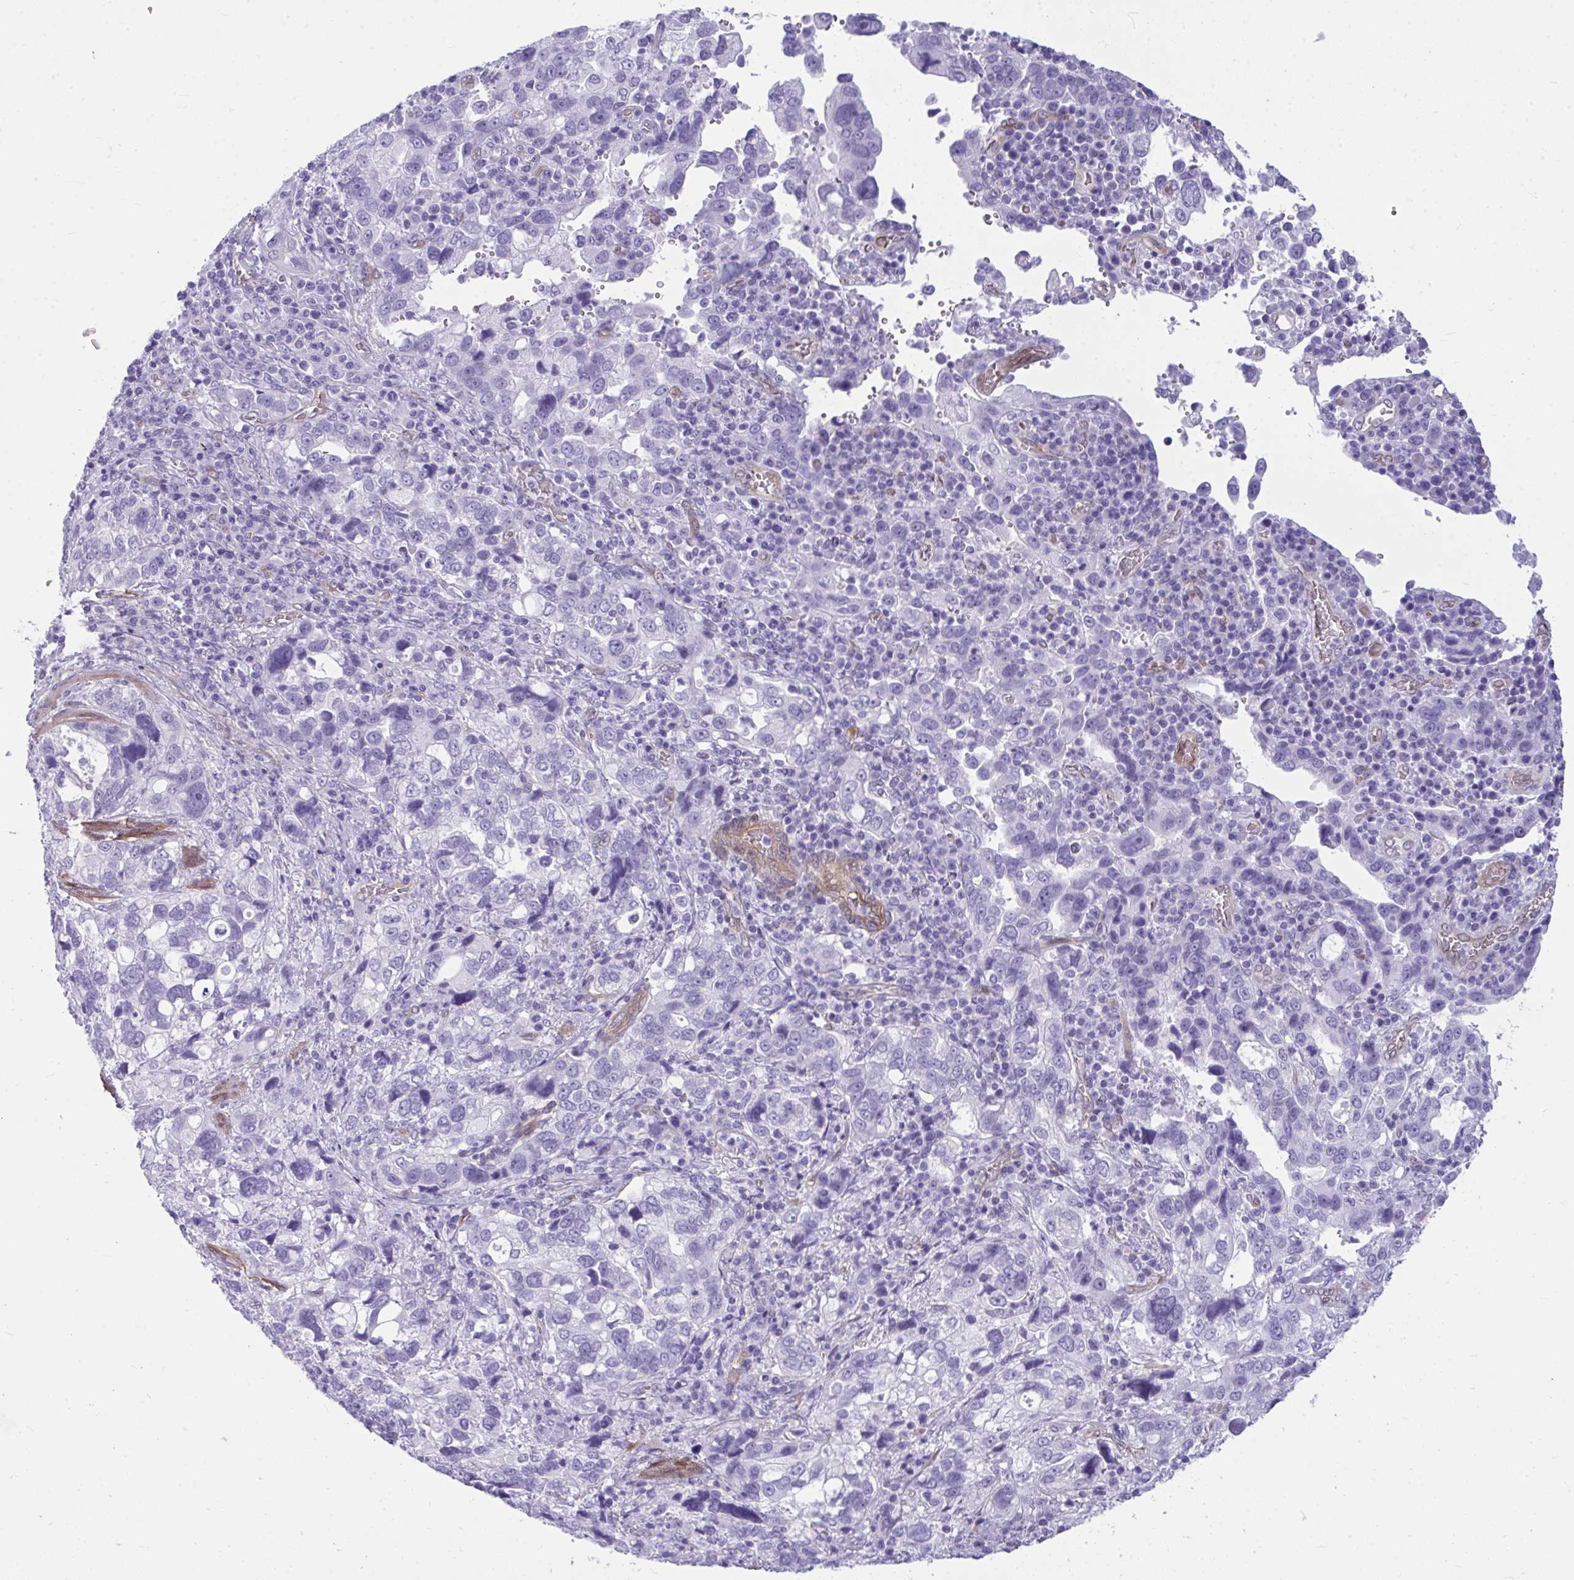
{"staining": {"intensity": "negative", "quantity": "none", "location": "none"}, "tissue": "stomach cancer", "cell_type": "Tumor cells", "image_type": "cancer", "snomed": [{"axis": "morphology", "description": "Adenocarcinoma, NOS"}, {"axis": "topography", "description": "Stomach, upper"}], "caption": "High magnification brightfield microscopy of stomach cancer stained with DAB (brown) and counterstained with hematoxylin (blue): tumor cells show no significant staining.", "gene": "LIMS2", "patient": {"sex": "female", "age": 81}}